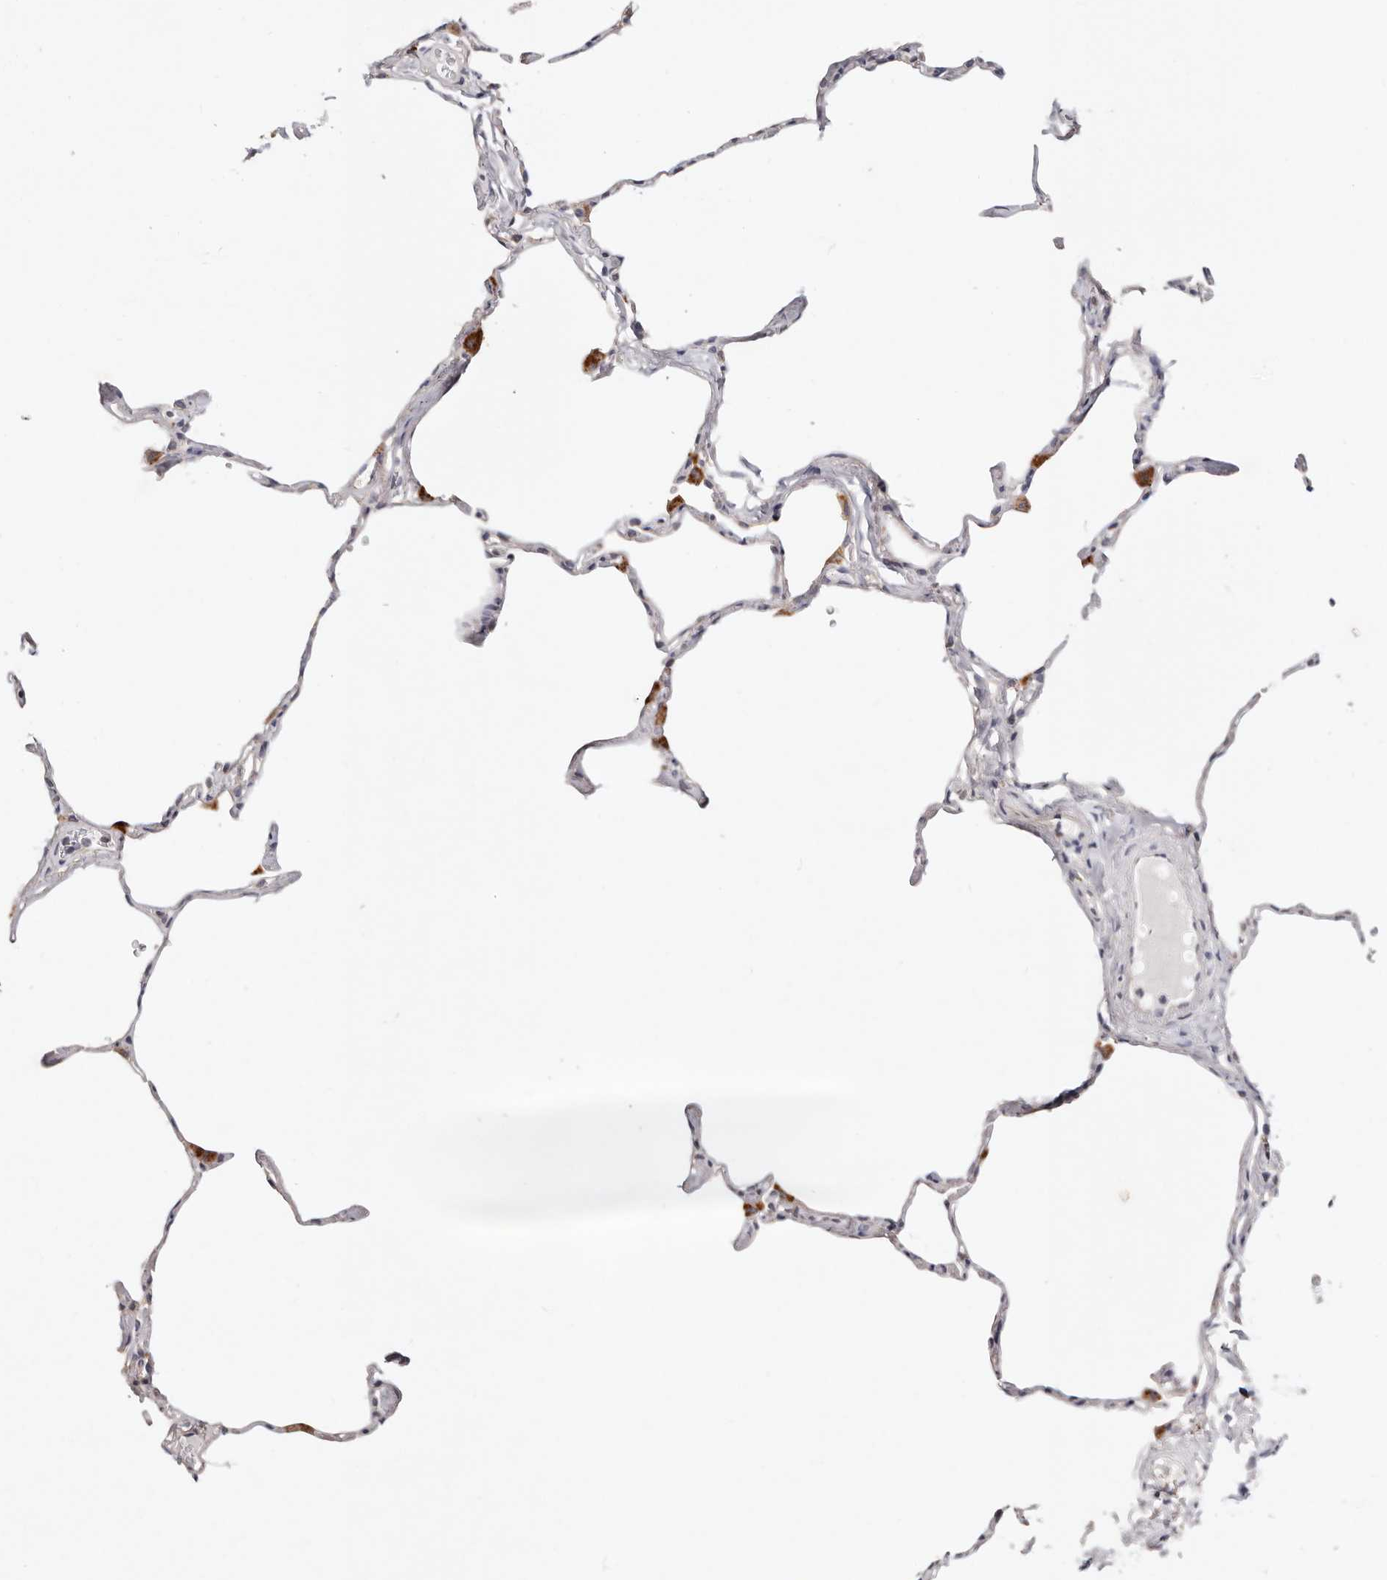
{"staining": {"intensity": "negative", "quantity": "none", "location": "none"}, "tissue": "lung", "cell_type": "Alveolar cells", "image_type": "normal", "snomed": [{"axis": "morphology", "description": "Normal tissue, NOS"}, {"axis": "topography", "description": "Lung"}], "caption": "IHC of normal lung reveals no staining in alveolar cells. Nuclei are stained in blue.", "gene": "USP33", "patient": {"sex": "male", "age": 65}}